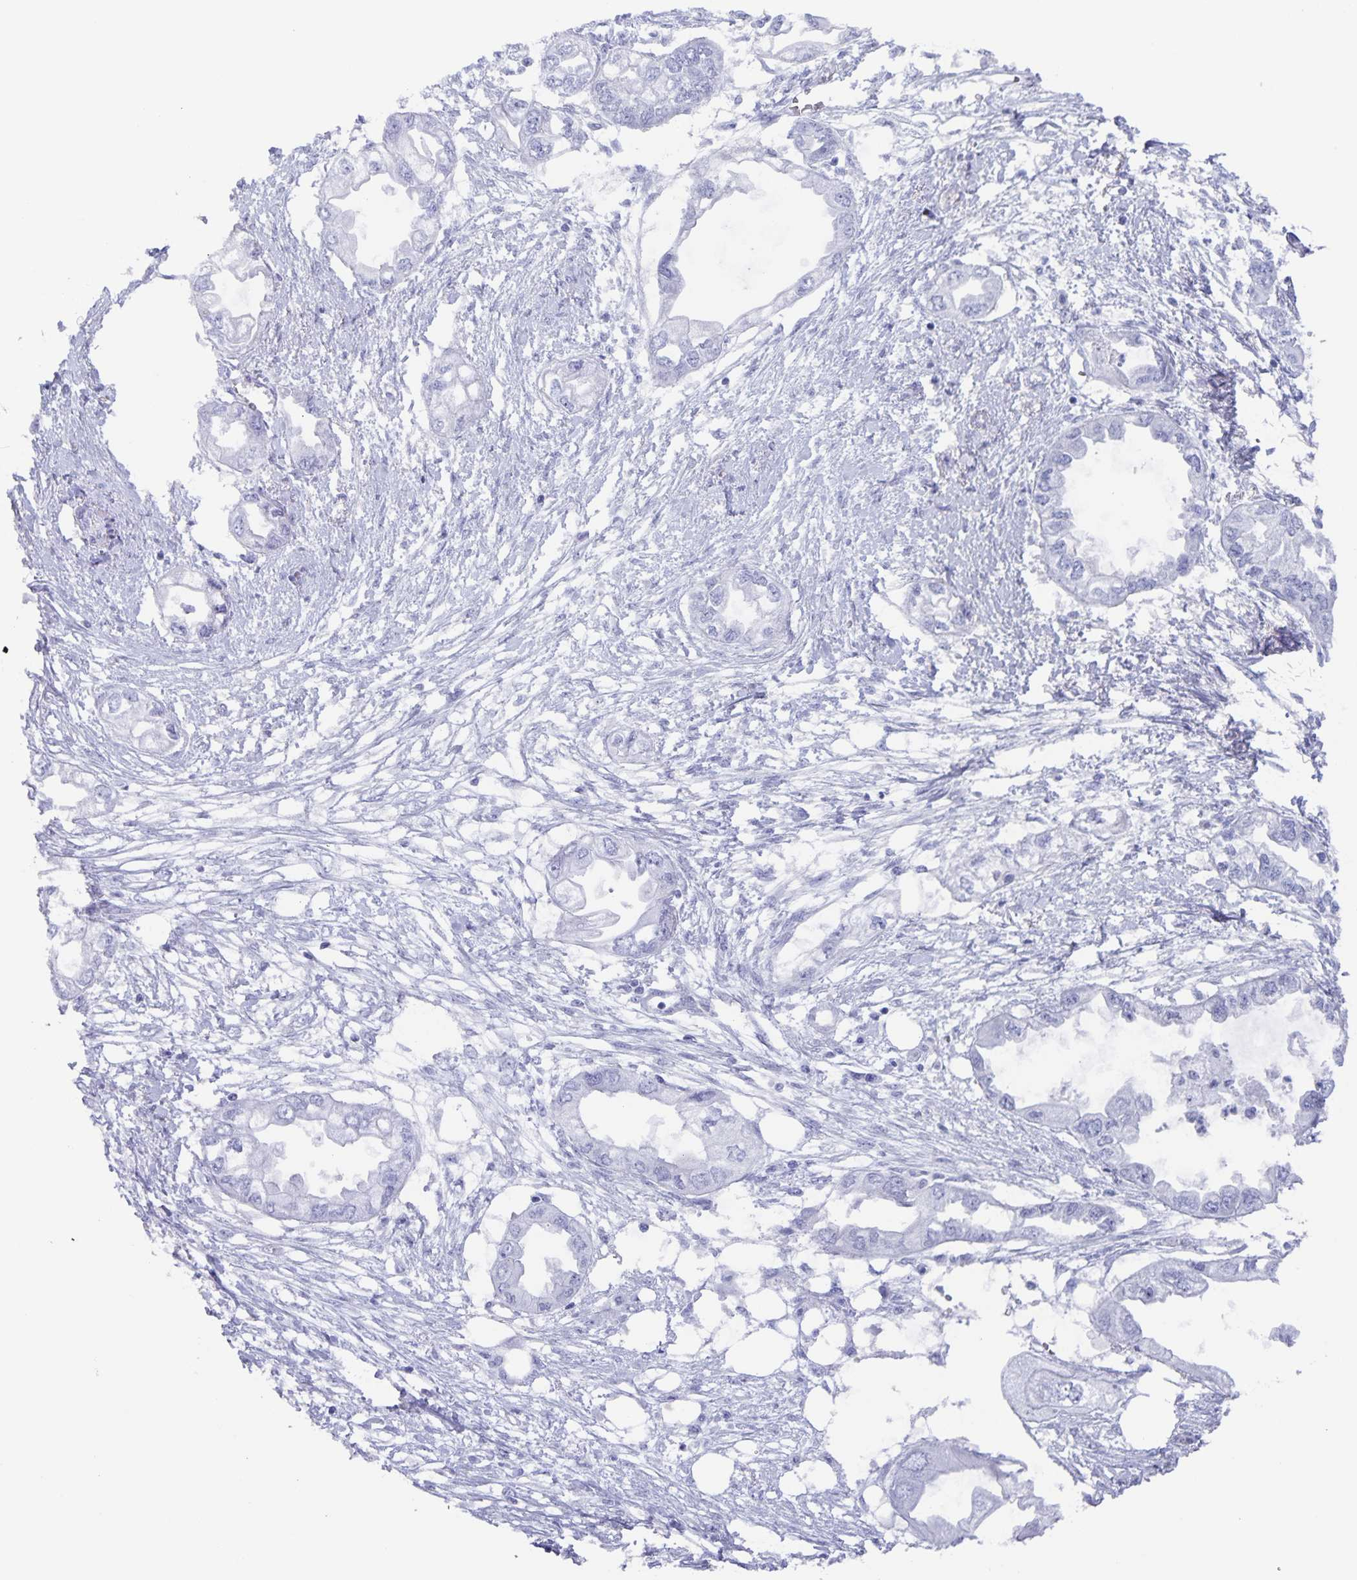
{"staining": {"intensity": "negative", "quantity": "none", "location": "none"}, "tissue": "endometrial cancer", "cell_type": "Tumor cells", "image_type": "cancer", "snomed": [{"axis": "morphology", "description": "Adenocarcinoma, NOS"}, {"axis": "morphology", "description": "Adenocarcinoma, metastatic, NOS"}, {"axis": "topography", "description": "Adipose tissue"}, {"axis": "topography", "description": "Endometrium"}], "caption": "There is no significant staining in tumor cells of endometrial cancer (adenocarcinoma).", "gene": "AQP4", "patient": {"sex": "female", "age": 67}}